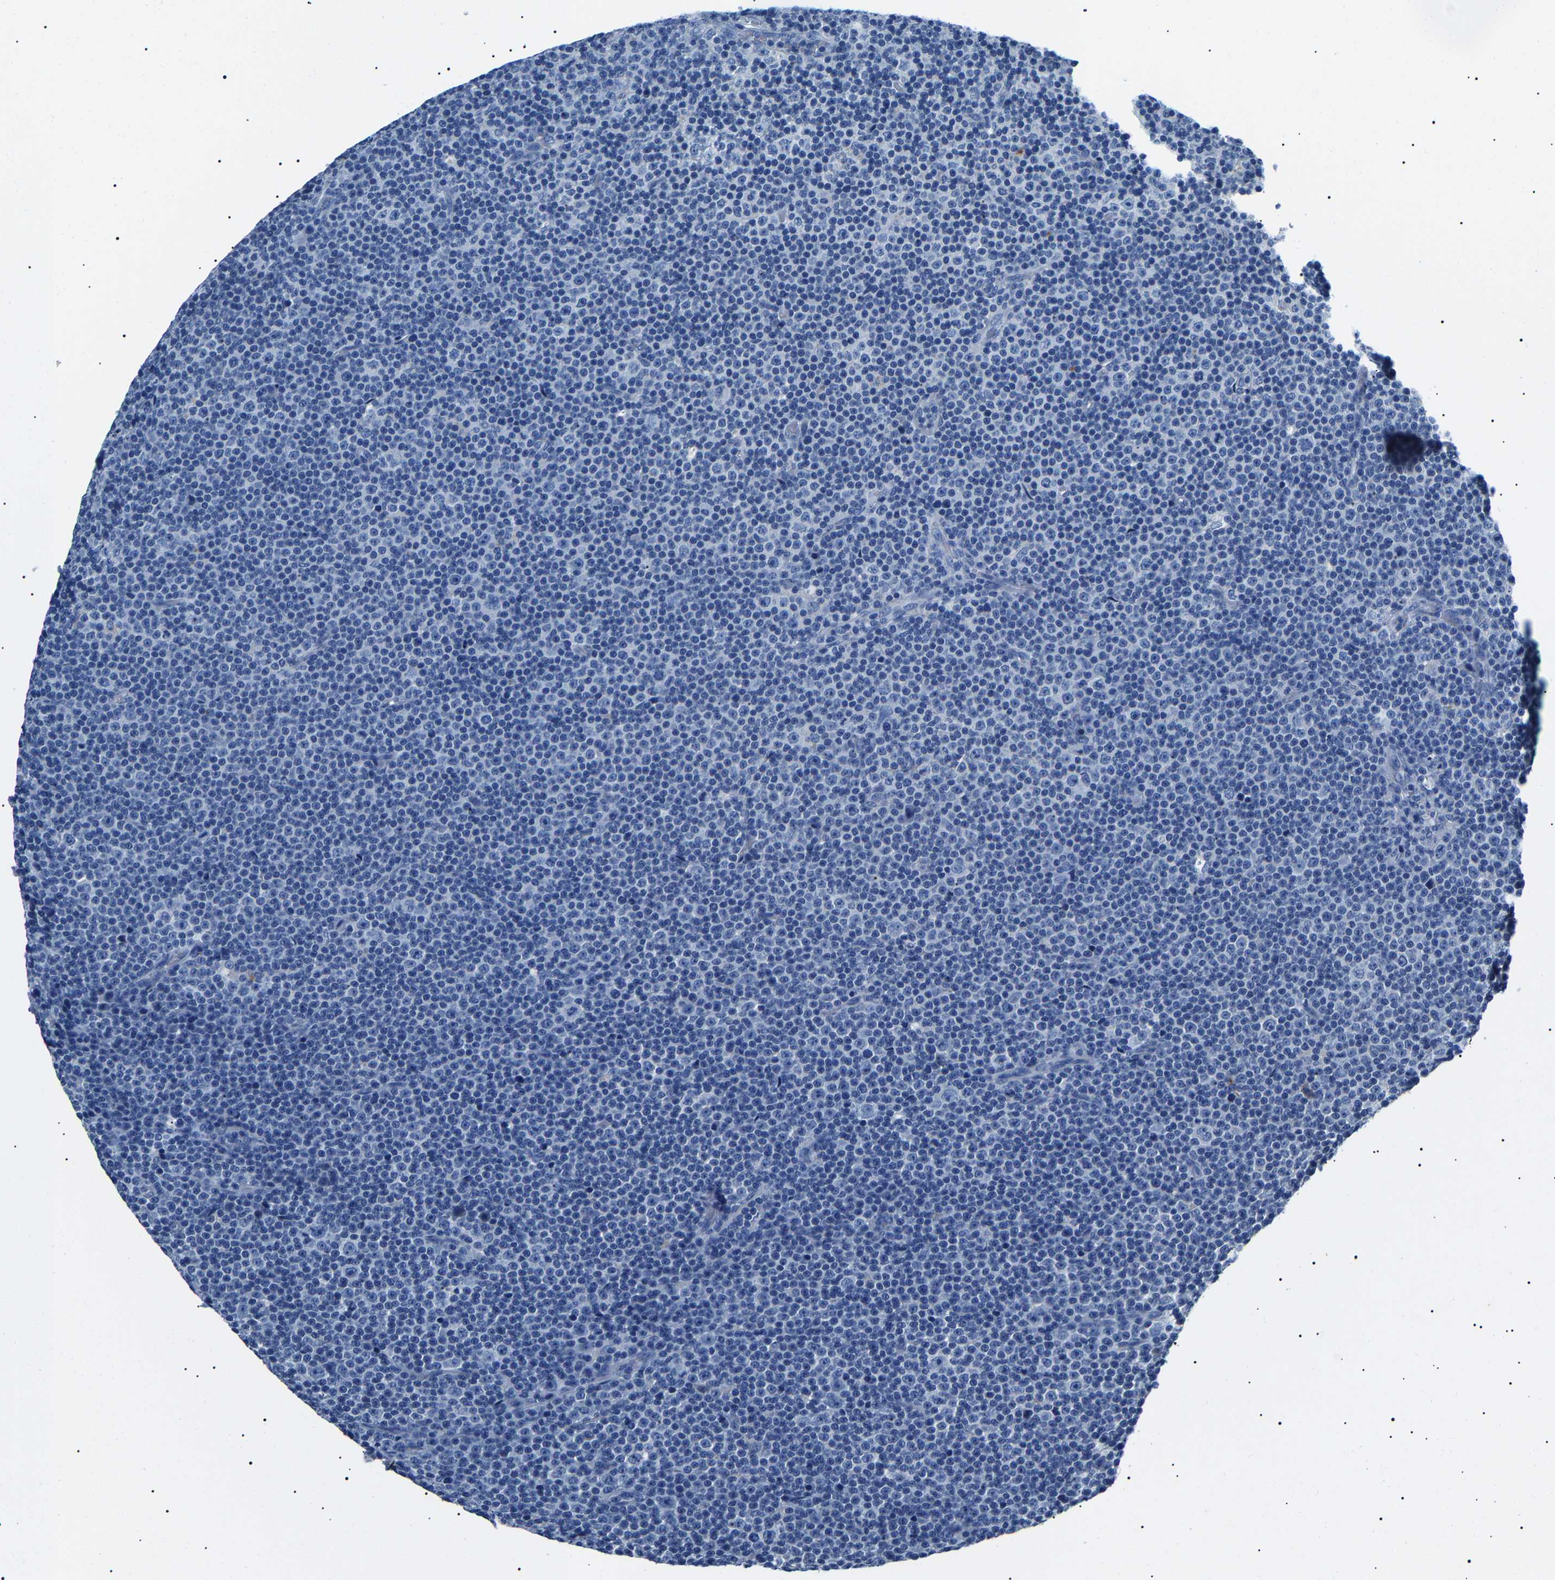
{"staining": {"intensity": "negative", "quantity": "none", "location": "none"}, "tissue": "lymphoma", "cell_type": "Tumor cells", "image_type": "cancer", "snomed": [{"axis": "morphology", "description": "Malignant lymphoma, non-Hodgkin's type, Low grade"}, {"axis": "topography", "description": "Lymph node"}], "caption": "Immunohistochemistry photomicrograph of neoplastic tissue: human lymphoma stained with DAB demonstrates no significant protein positivity in tumor cells.", "gene": "KLK15", "patient": {"sex": "female", "age": 67}}